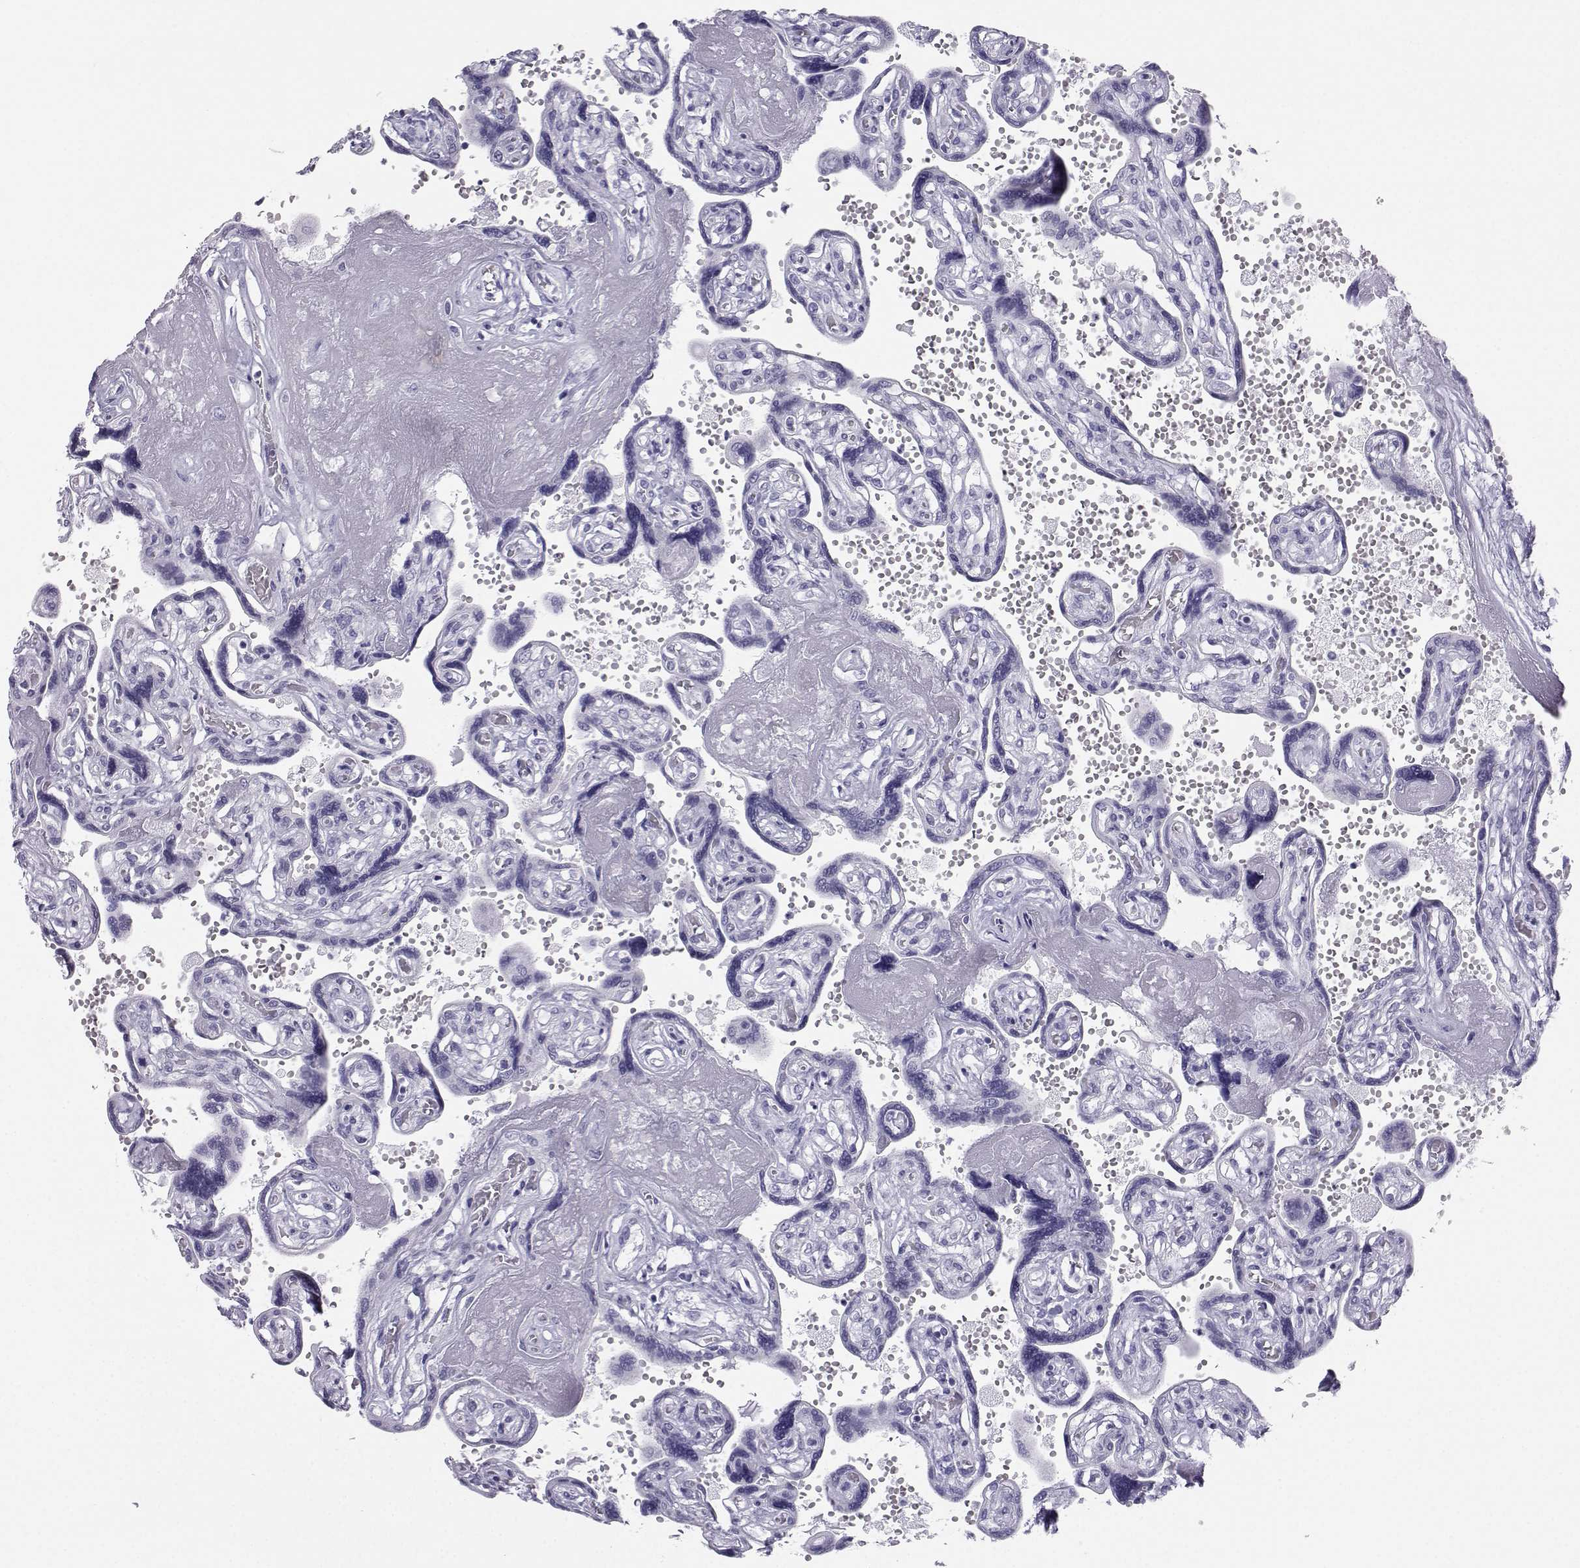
{"staining": {"intensity": "negative", "quantity": "none", "location": "none"}, "tissue": "placenta", "cell_type": "Decidual cells", "image_type": "normal", "snomed": [{"axis": "morphology", "description": "Normal tissue, NOS"}, {"axis": "topography", "description": "Placenta"}], "caption": "This micrograph is of unremarkable placenta stained with IHC to label a protein in brown with the nuclei are counter-stained blue. There is no positivity in decidual cells.", "gene": "SST", "patient": {"sex": "female", "age": 32}}